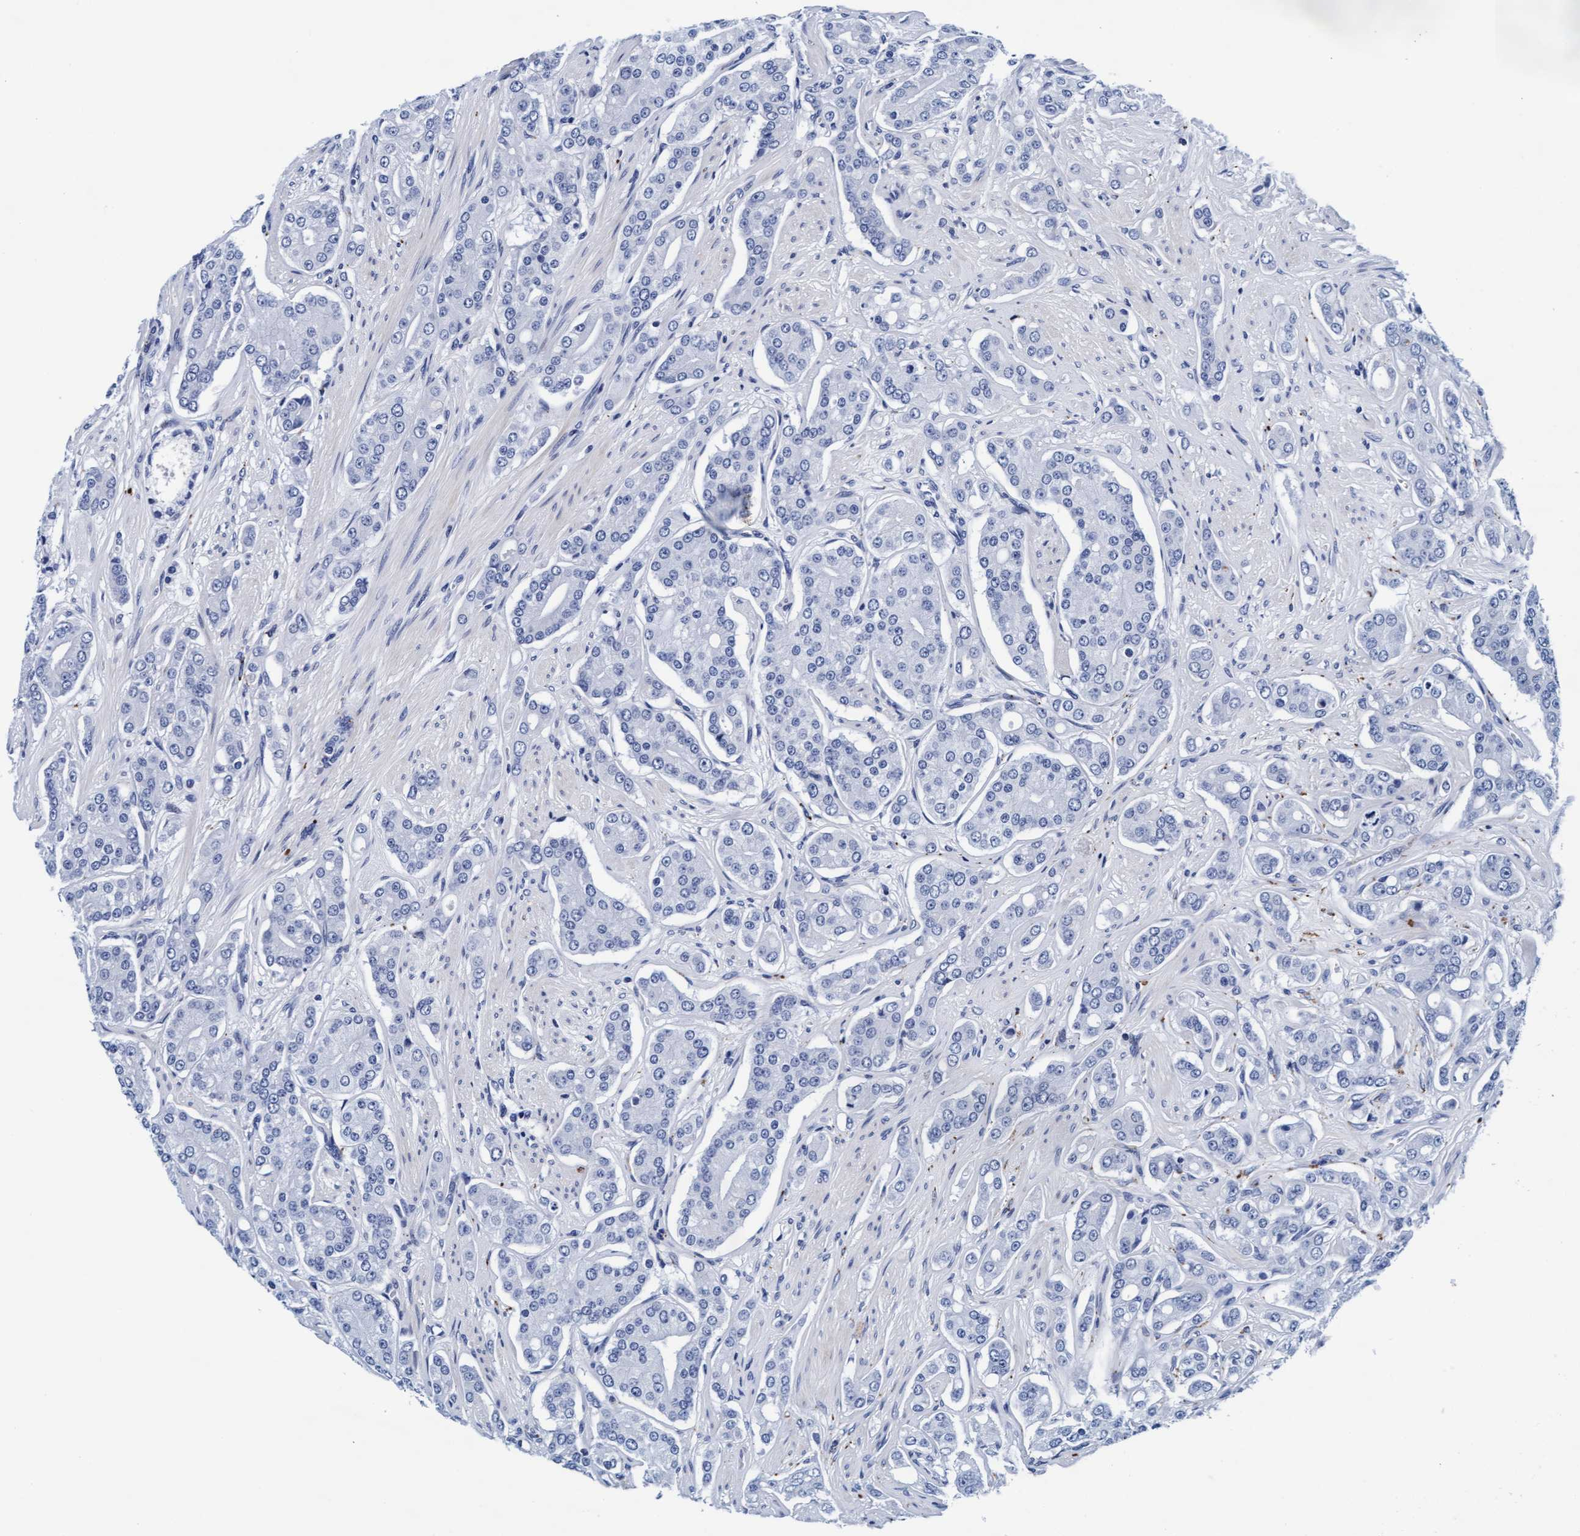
{"staining": {"intensity": "negative", "quantity": "none", "location": "none"}, "tissue": "prostate cancer", "cell_type": "Tumor cells", "image_type": "cancer", "snomed": [{"axis": "morphology", "description": "Adenocarcinoma, High grade"}, {"axis": "topography", "description": "Prostate"}], "caption": "Prostate cancer (adenocarcinoma (high-grade)) was stained to show a protein in brown. There is no significant positivity in tumor cells.", "gene": "ARSG", "patient": {"sex": "male", "age": 71}}